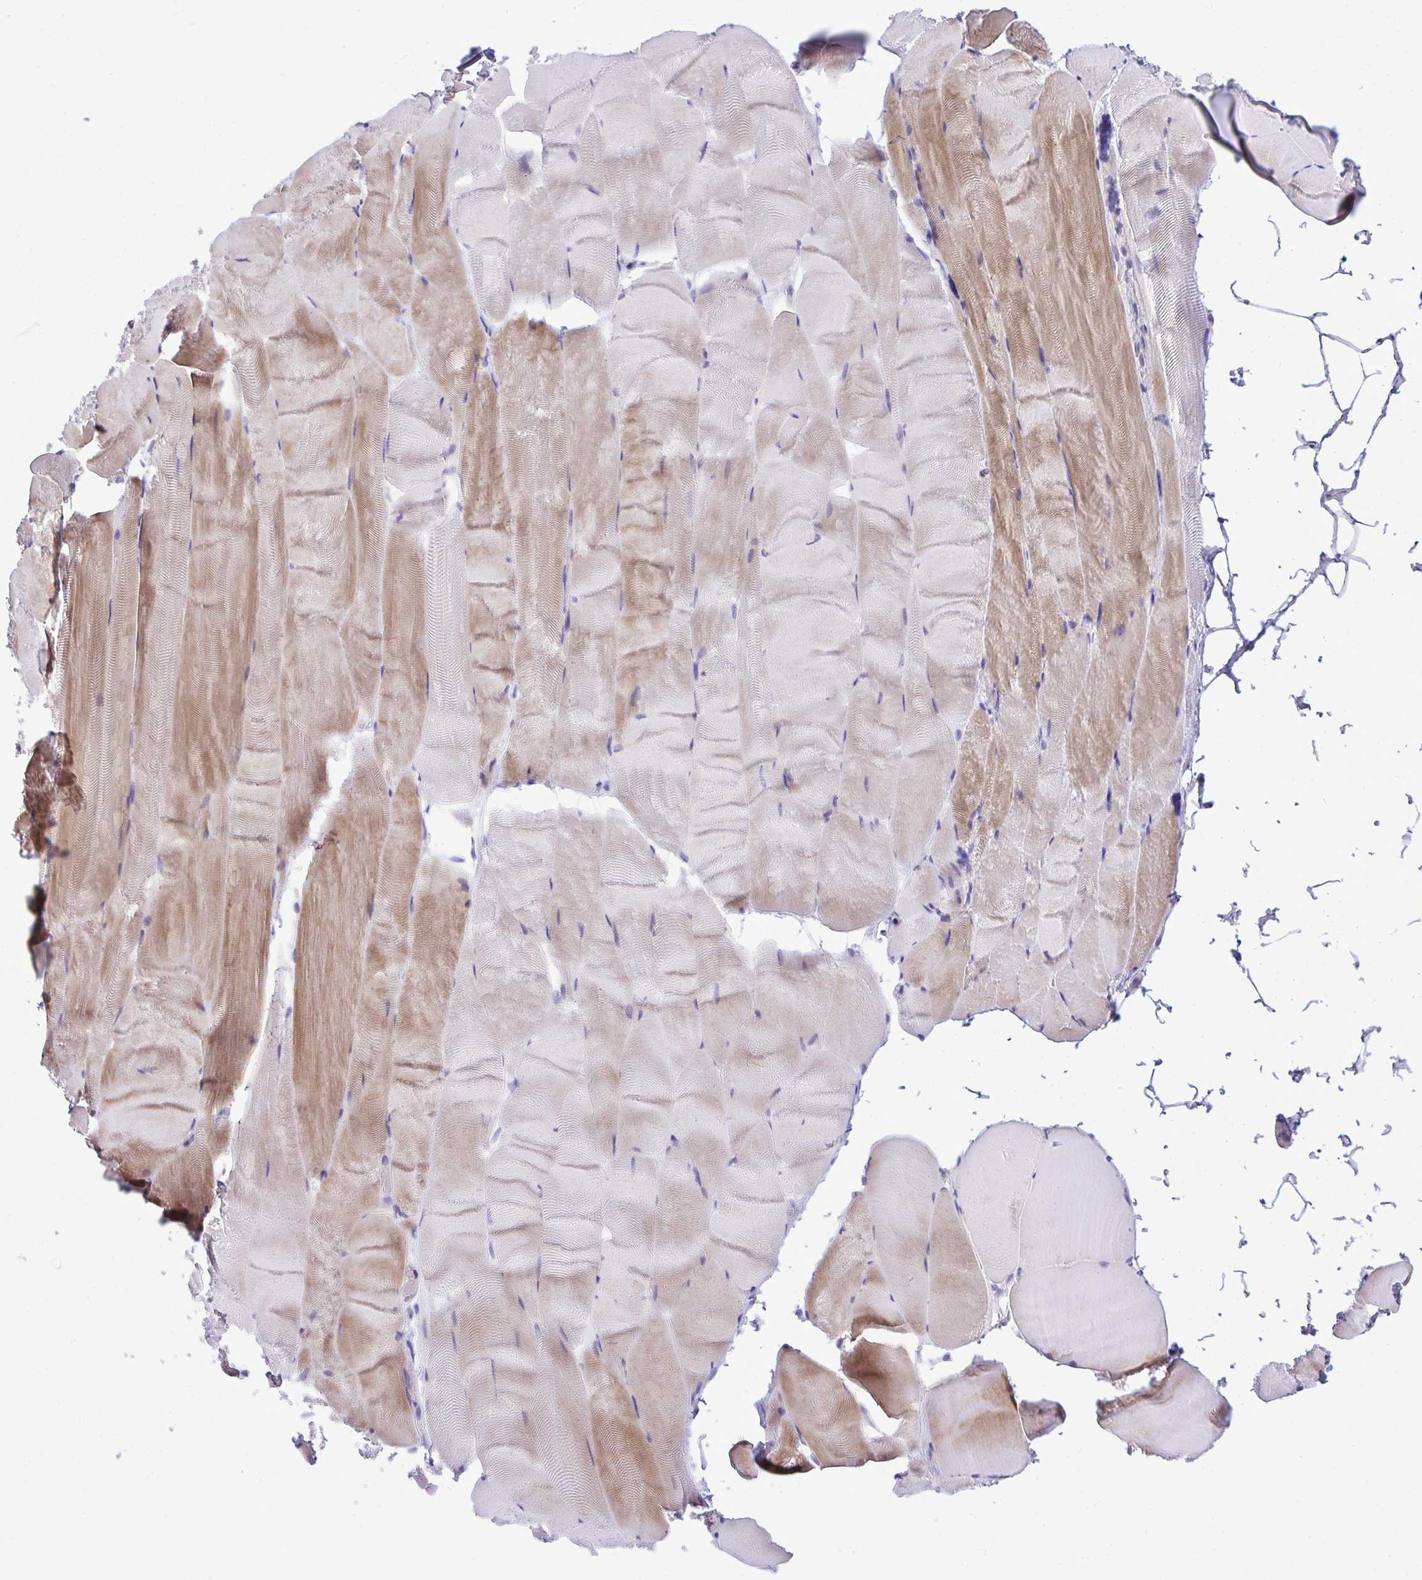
{"staining": {"intensity": "moderate", "quantity": "25%-75%", "location": "cytoplasmic/membranous"}, "tissue": "skeletal muscle", "cell_type": "Myocytes", "image_type": "normal", "snomed": [{"axis": "morphology", "description": "Normal tissue, NOS"}, {"axis": "topography", "description": "Skeletal muscle"}], "caption": "Skeletal muscle stained for a protein (brown) demonstrates moderate cytoplasmic/membranous positive positivity in about 25%-75% of myocytes.", "gene": "MRPS16", "patient": {"sex": "female", "age": 64}}